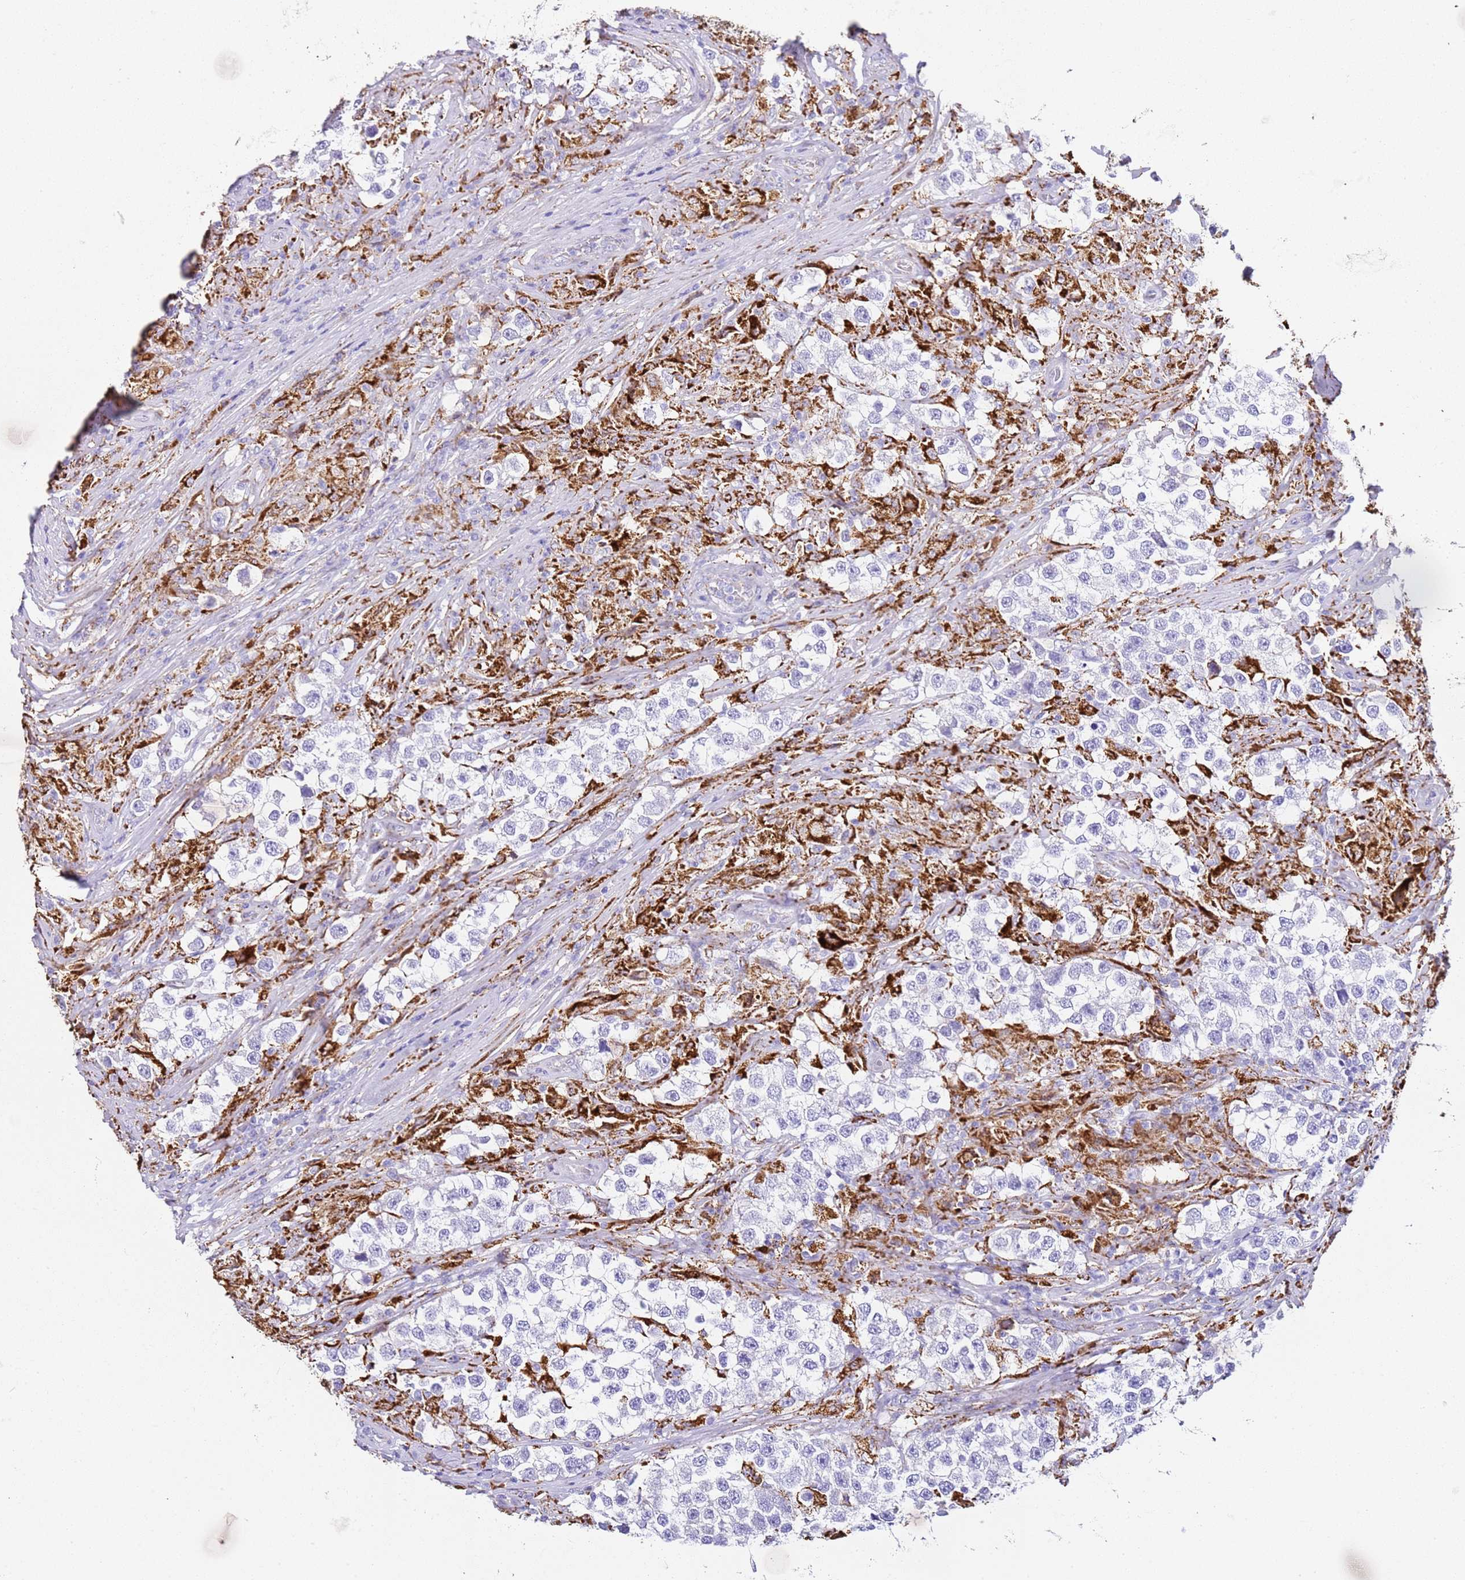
{"staining": {"intensity": "negative", "quantity": "none", "location": "none"}, "tissue": "testis cancer", "cell_type": "Tumor cells", "image_type": "cancer", "snomed": [{"axis": "morphology", "description": "Seminoma, NOS"}, {"axis": "topography", "description": "Testis"}], "caption": "High magnification brightfield microscopy of testis seminoma stained with DAB (3,3'-diaminobenzidine) (brown) and counterstained with hematoxylin (blue): tumor cells show no significant expression.", "gene": "PTBP2", "patient": {"sex": "male", "age": 46}}